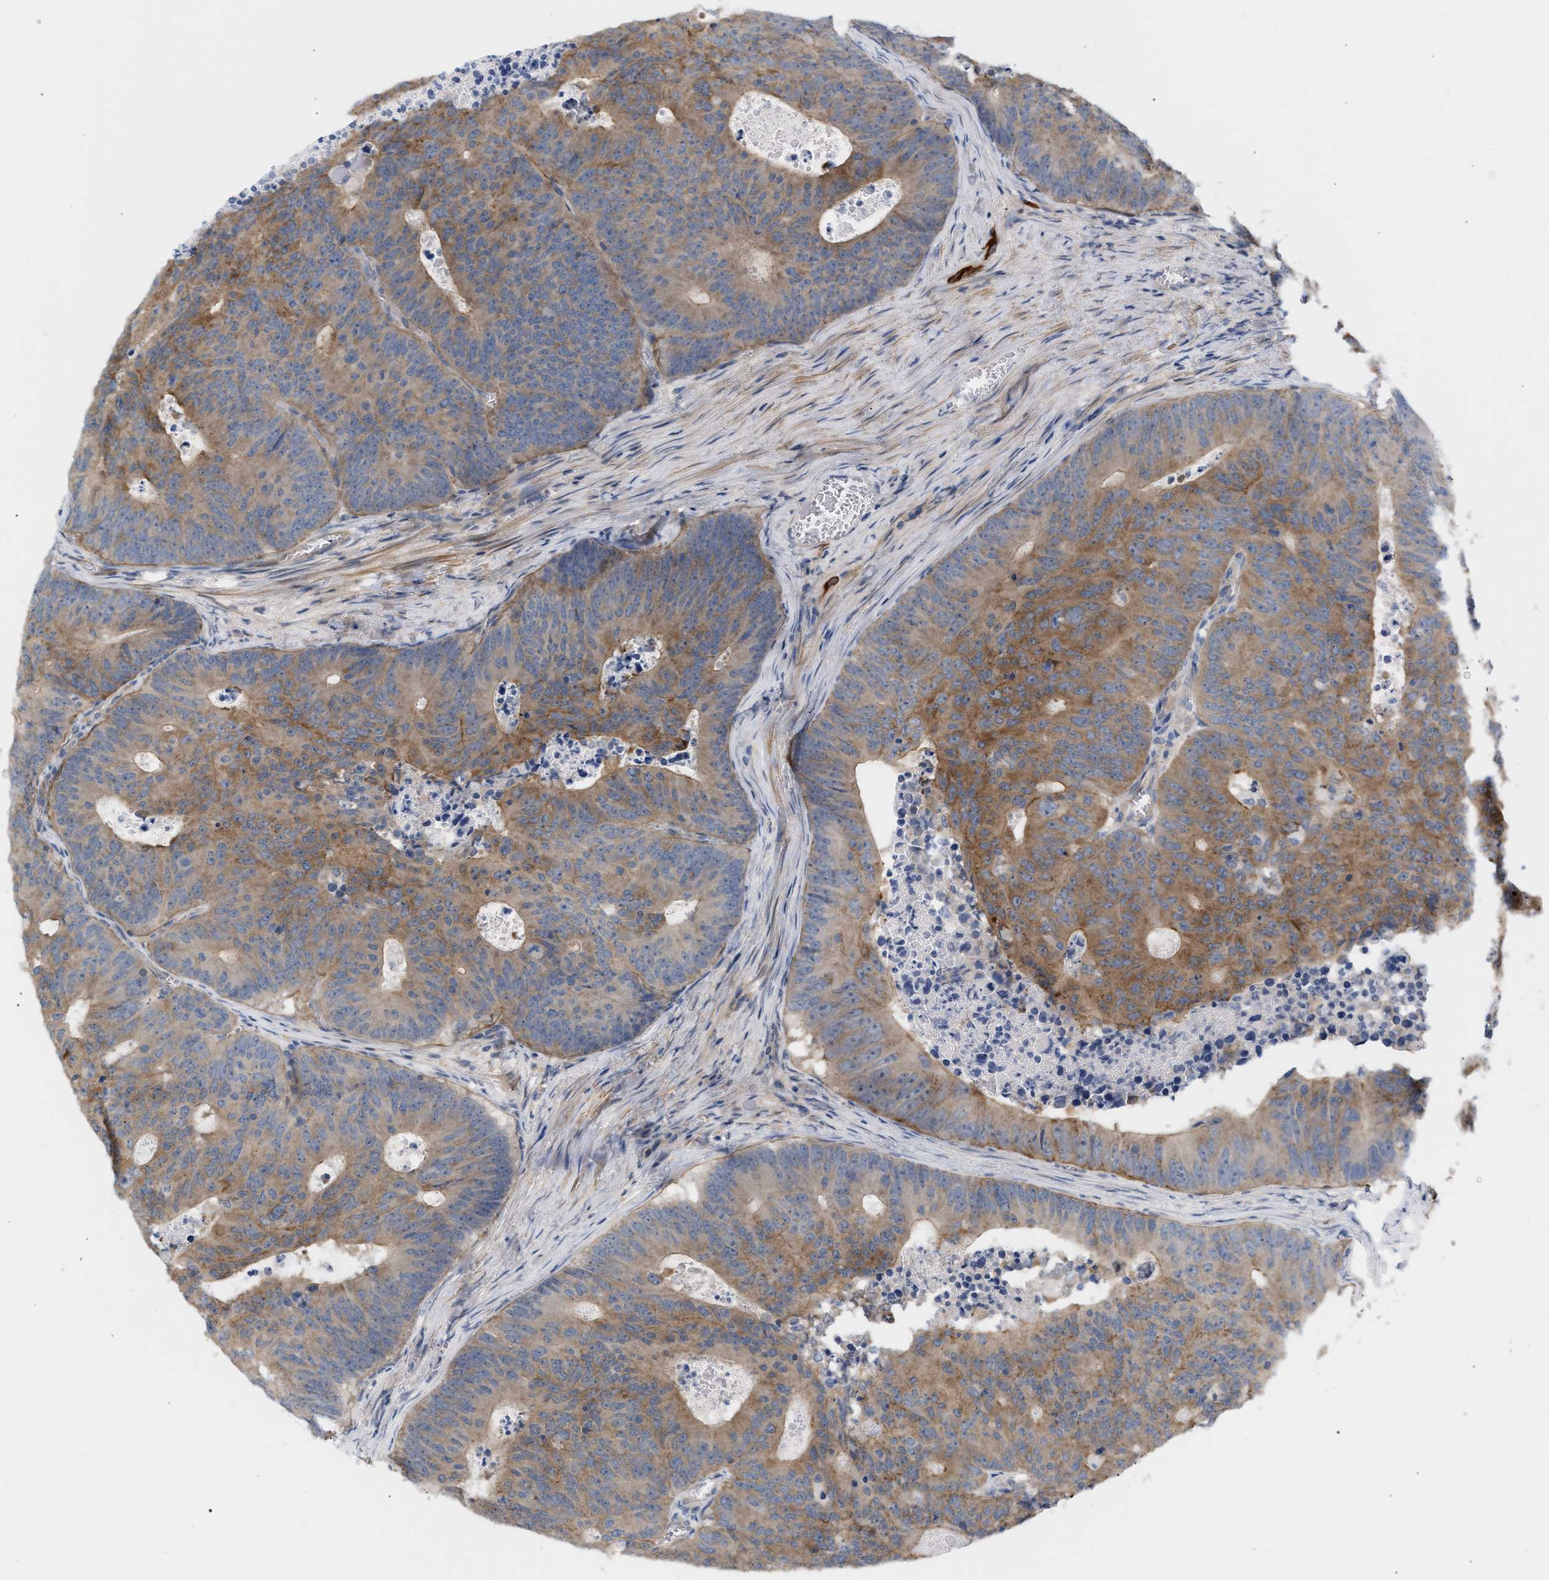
{"staining": {"intensity": "moderate", "quantity": ">75%", "location": "cytoplasmic/membranous"}, "tissue": "colorectal cancer", "cell_type": "Tumor cells", "image_type": "cancer", "snomed": [{"axis": "morphology", "description": "Adenocarcinoma, NOS"}, {"axis": "topography", "description": "Colon"}], "caption": "The immunohistochemical stain highlights moderate cytoplasmic/membranous positivity in tumor cells of colorectal cancer tissue. (DAB IHC with brightfield microscopy, high magnification).", "gene": "LRCH1", "patient": {"sex": "male", "age": 87}}